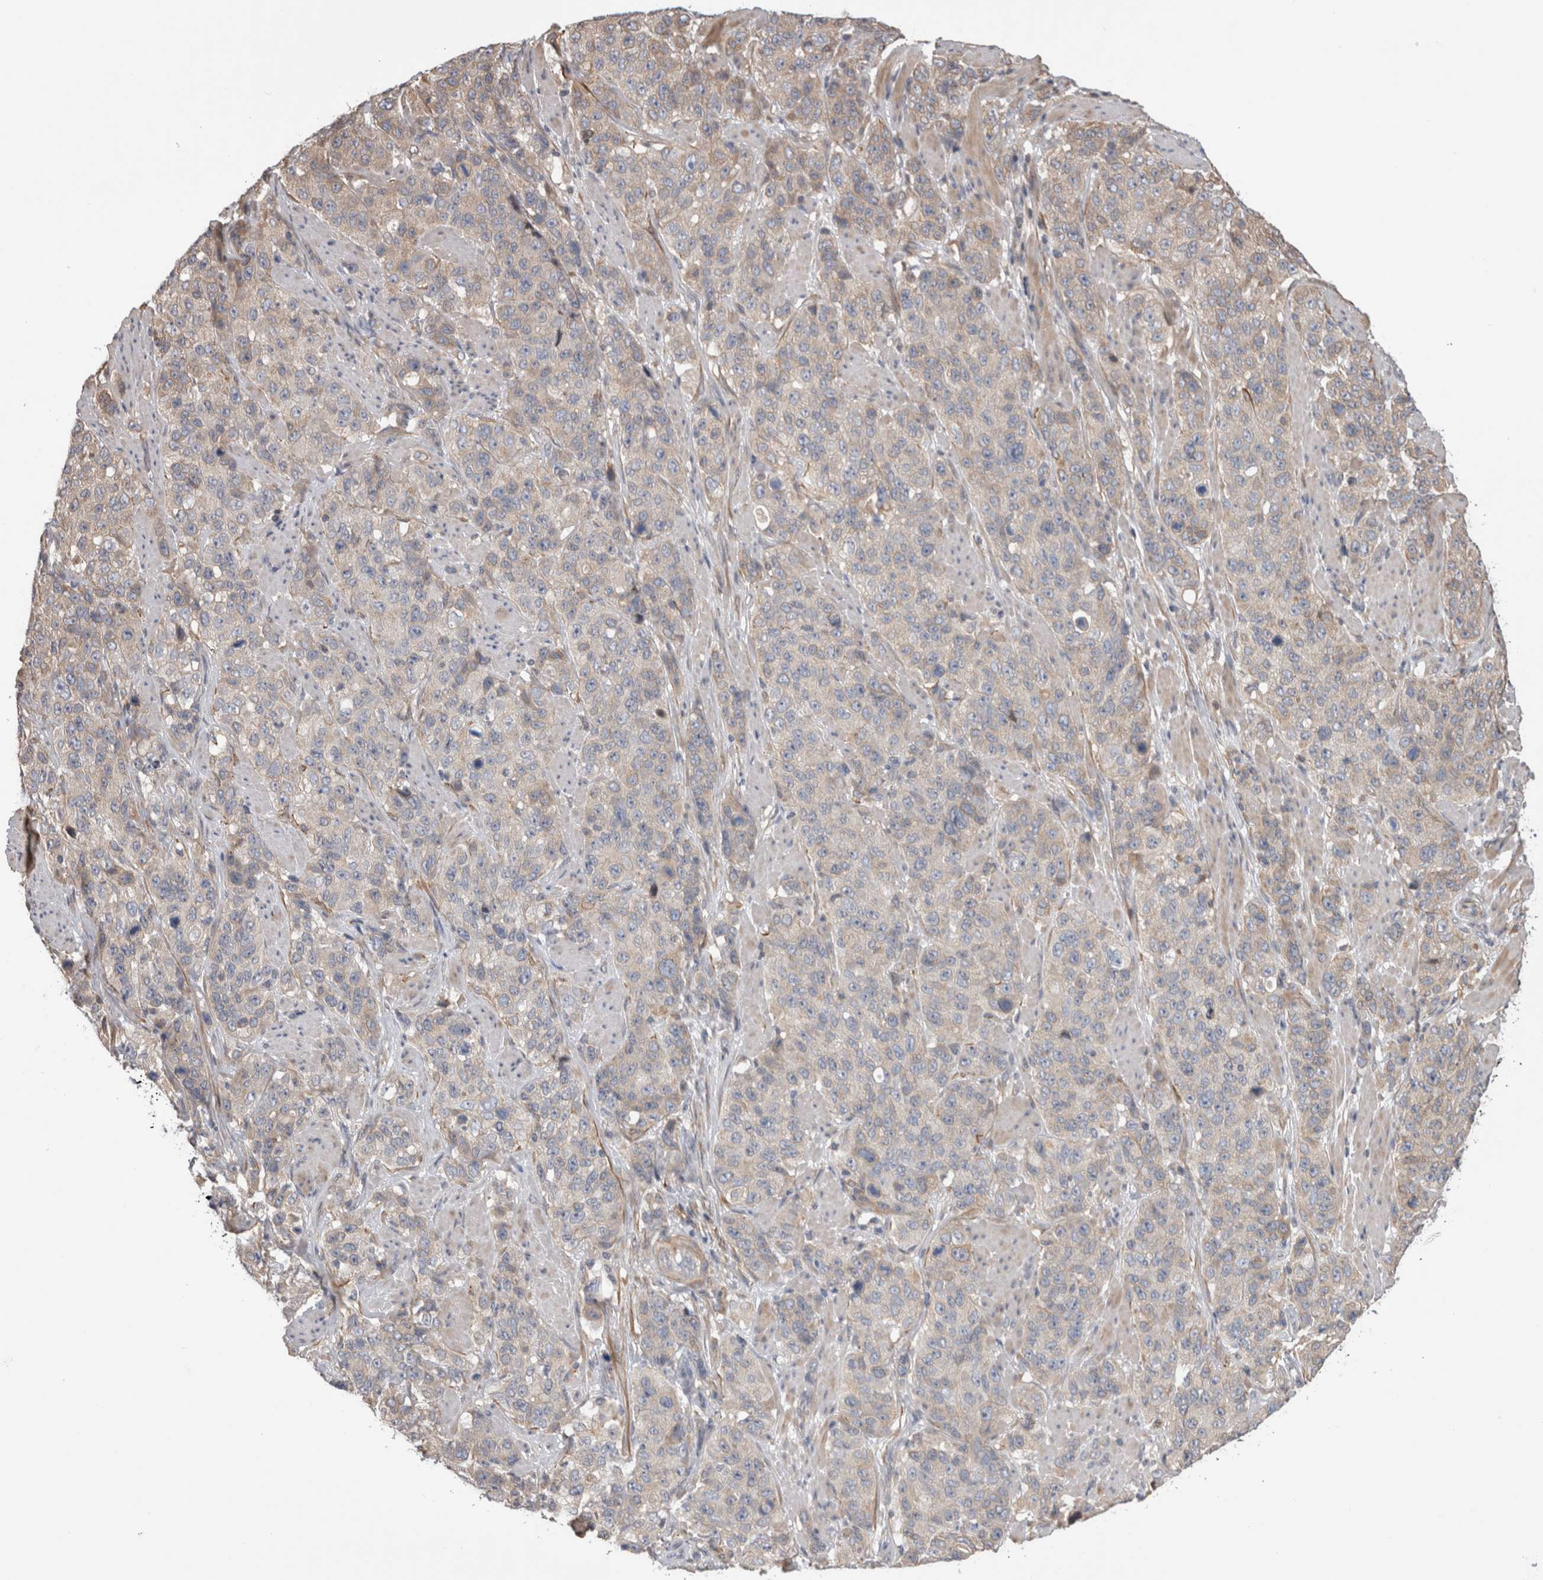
{"staining": {"intensity": "negative", "quantity": "none", "location": "none"}, "tissue": "stomach cancer", "cell_type": "Tumor cells", "image_type": "cancer", "snomed": [{"axis": "morphology", "description": "Adenocarcinoma, NOS"}, {"axis": "topography", "description": "Stomach"}], "caption": "This is an immunohistochemistry histopathology image of human stomach cancer. There is no positivity in tumor cells.", "gene": "SMAP2", "patient": {"sex": "male", "age": 48}}